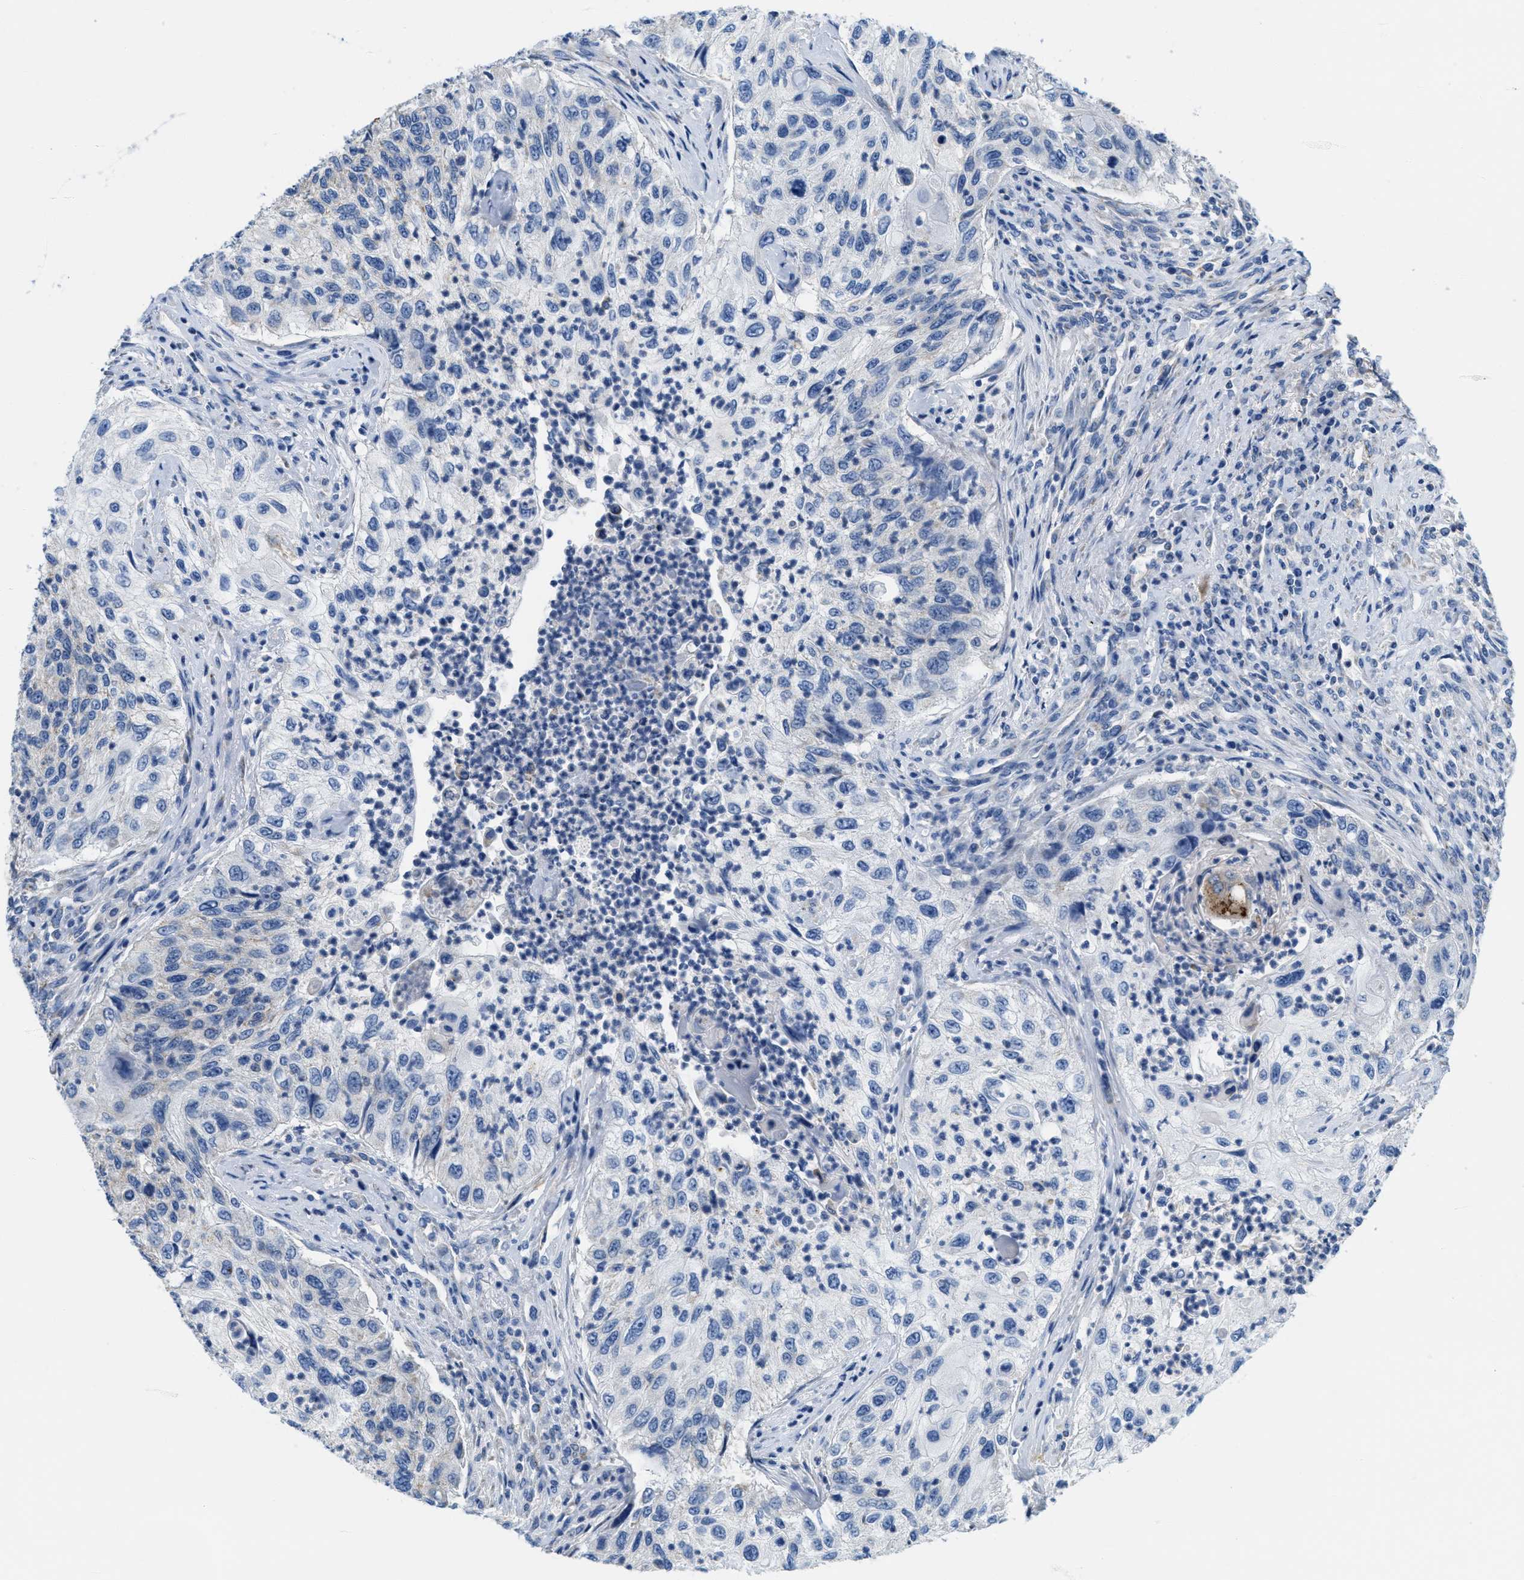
{"staining": {"intensity": "negative", "quantity": "none", "location": "none"}, "tissue": "urothelial cancer", "cell_type": "Tumor cells", "image_type": "cancer", "snomed": [{"axis": "morphology", "description": "Urothelial carcinoma, High grade"}, {"axis": "topography", "description": "Urinary bladder"}], "caption": "Tumor cells are negative for protein expression in human high-grade urothelial carcinoma.", "gene": "KCNJ5", "patient": {"sex": "female", "age": 60}}